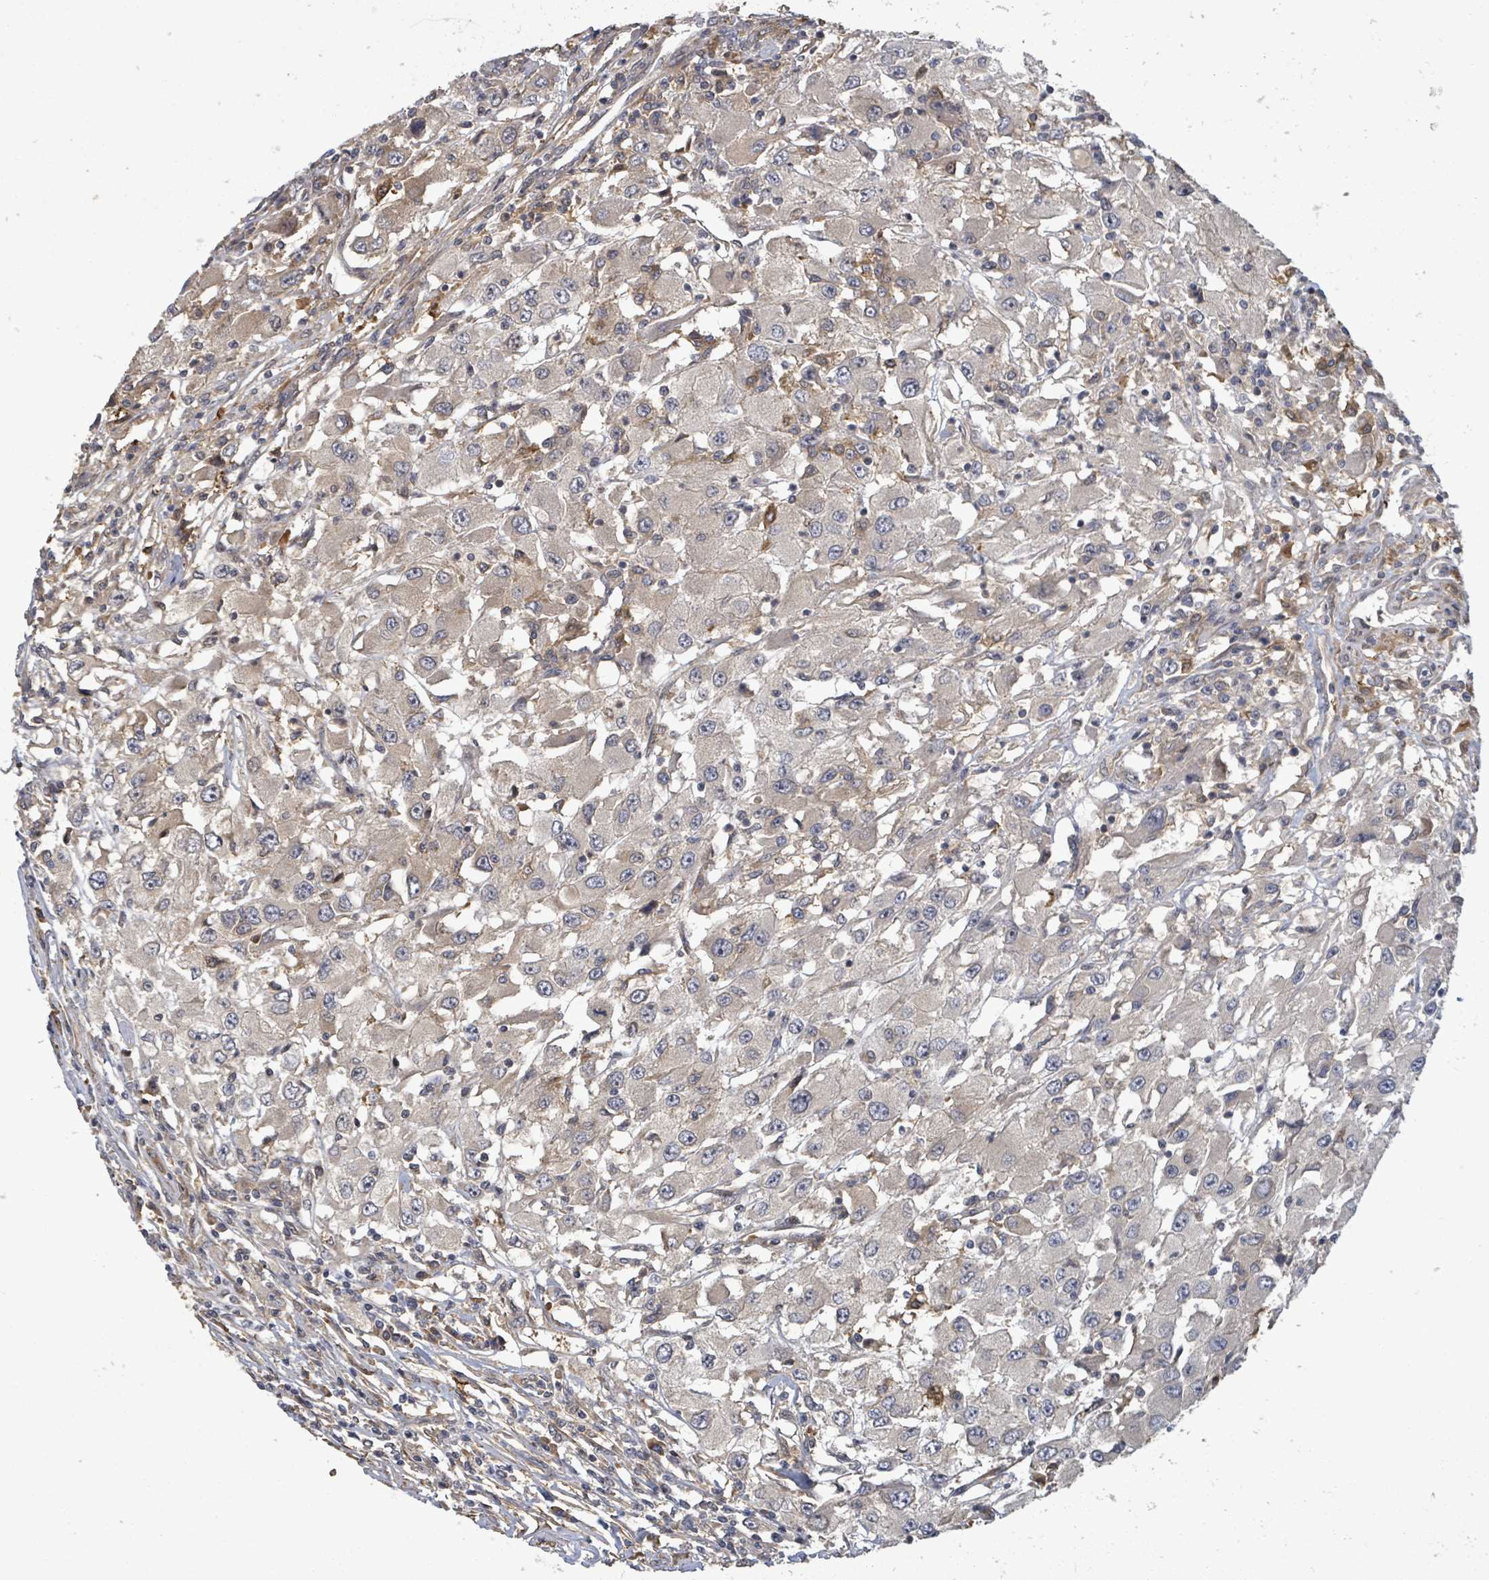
{"staining": {"intensity": "negative", "quantity": "none", "location": "none"}, "tissue": "renal cancer", "cell_type": "Tumor cells", "image_type": "cancer", "snomed": [{"axis": "morphology", "description": "Adenocarcinoma, NOS"}, {"axis": "topography", "description": "Kidney"}], "caption": "Human renal cancer stained for a protein using immunohistochemistry displays no positivity in tumor cells.", "gene": "MAP3K6", "patient": {"sex": "female", "age": 67}}